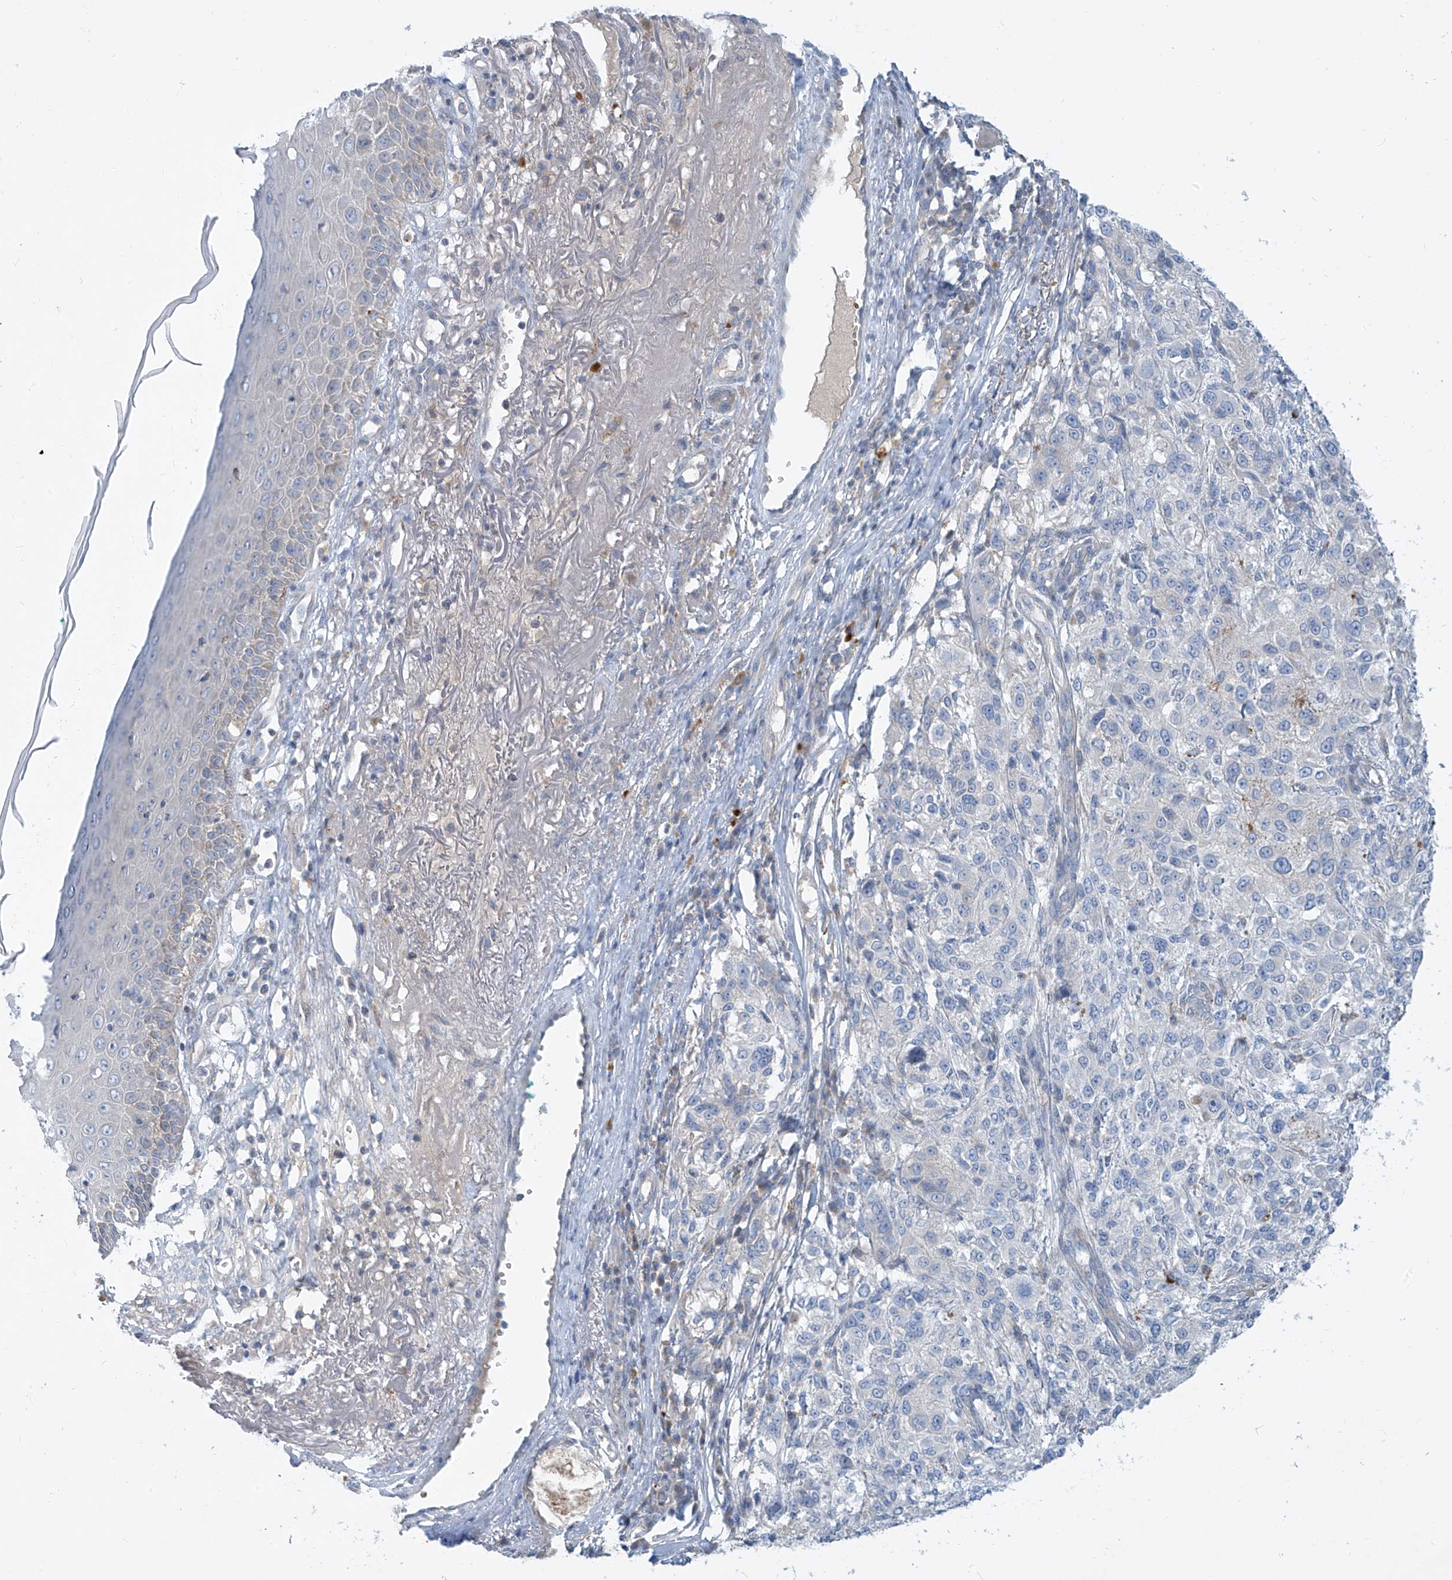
{"staining": {"intensity": "negative", "quantity": "none", "location": "none"}, "tissue": "melanoma", "cell_type": "Tumor cells", "image_type": "cancer", "snomed": [{"axis": "morphology", "description": "Necrosis, NOS"}, {"axis": "morphology", "description": "Malignant melanoma, NOS"}, {"axis": "topography", "description": "Skin"}], "caption": "This micrograph is of malignant melanoma stained with IHC to label a protein in brown with the nuclei are counter-stained blue. There is no expression in tumor cells.", "gene": "DGKQ", "patient": {"sex": "female", "age": 87}}